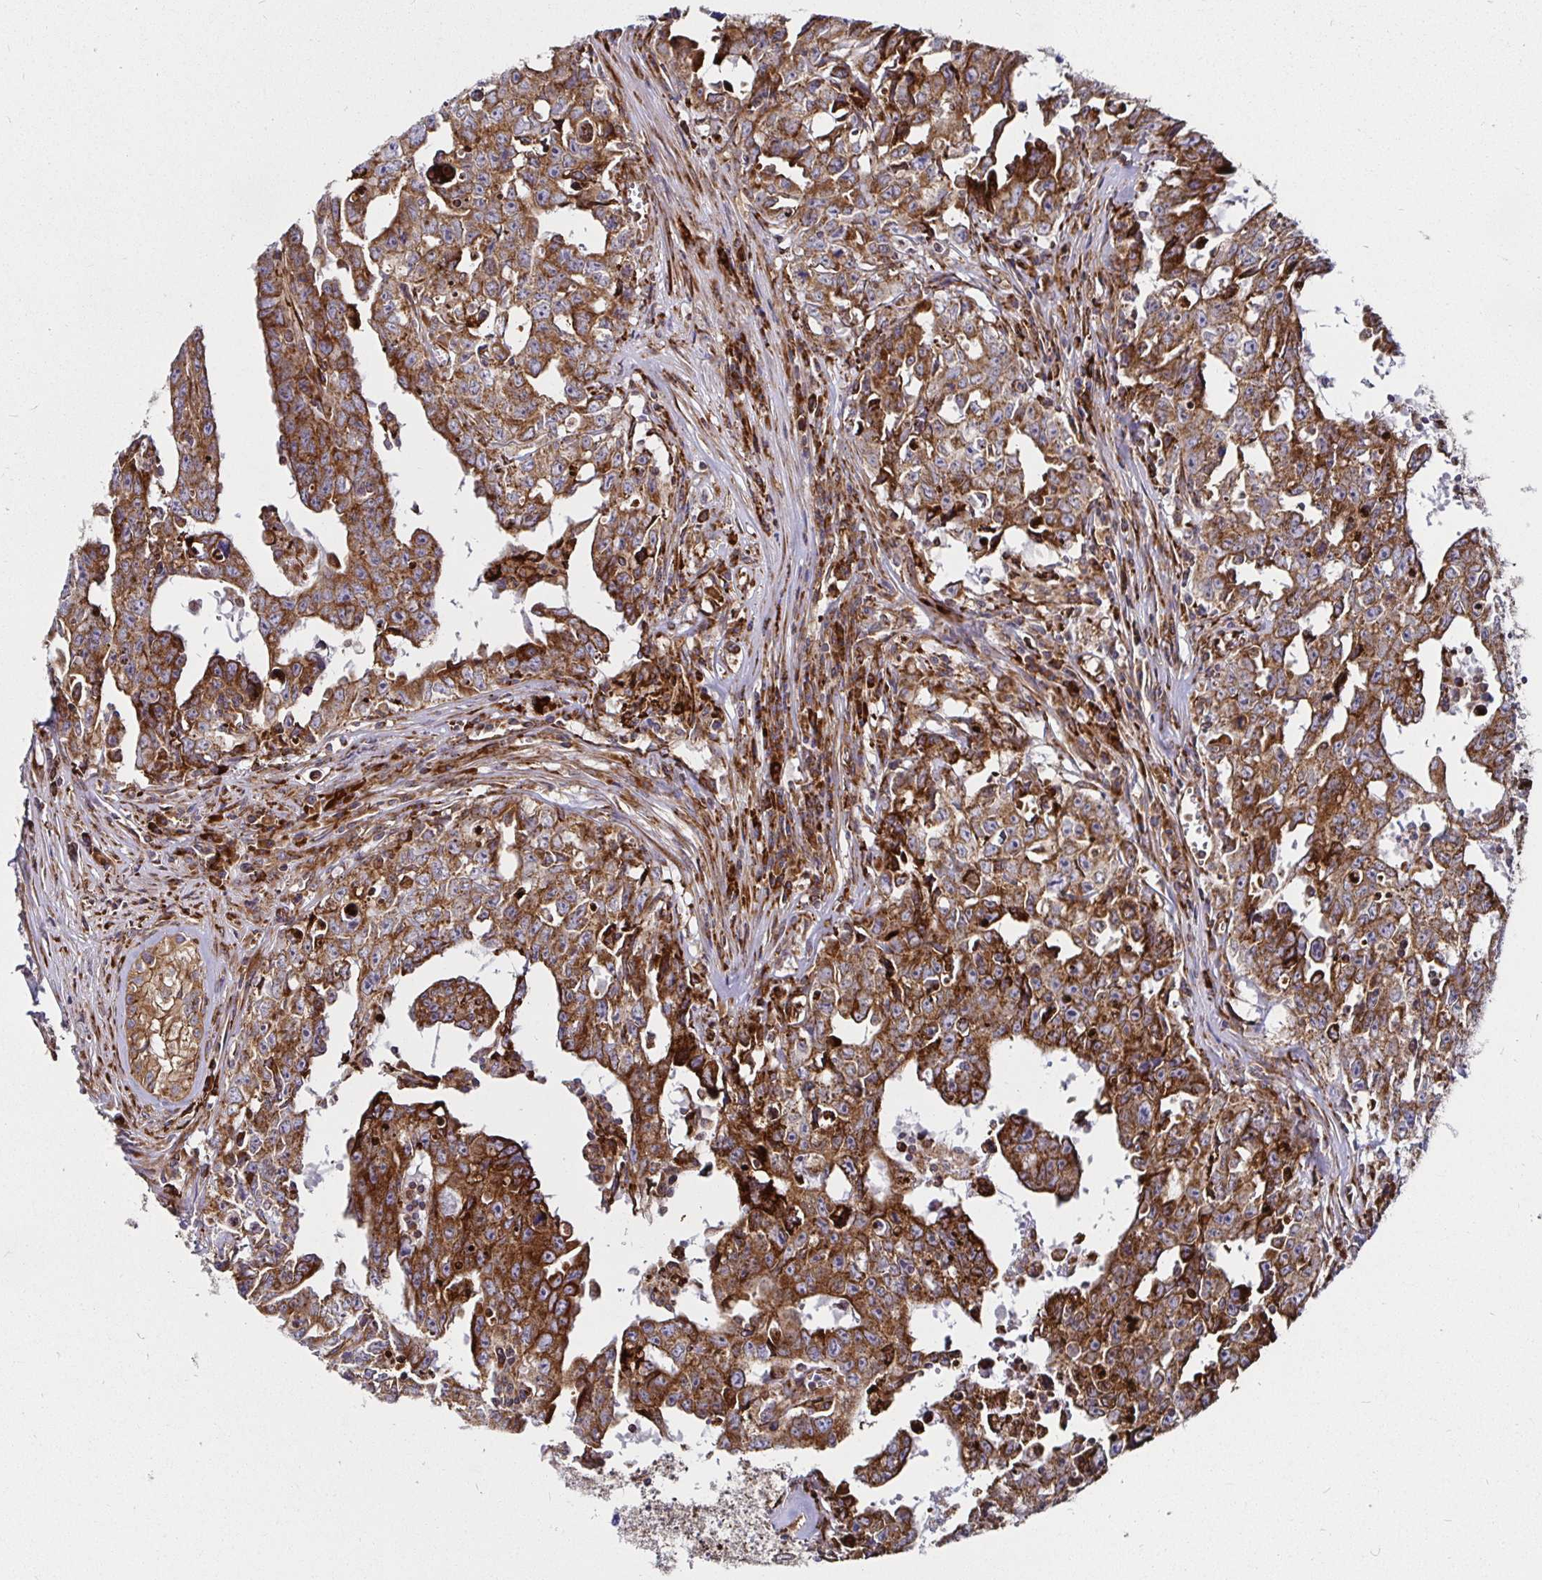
{"staining": {"intensity": "moderate", "quantity": ">75%", "location": "cytoplasmic/membranous"}, "tissue": "testis cancer", "cell_type": "Tumor cells", "image_type": "cancer", "snomed": [{"axis": "morphology", "description": "Carcinoma, Embryonal, NOS"}, {"axis": "topography", "description": "Testis"}], "caption": "Moderate cytoplasmic/membranous protein expression is appreciated in approximately >75% of tumor cells in testis cancer (embryonal carcinoma). (DAB IHC with brightfield microscopy, high magnification).", "gene": "SMYD3", "patient": {"sex": "male", "age": 22}}